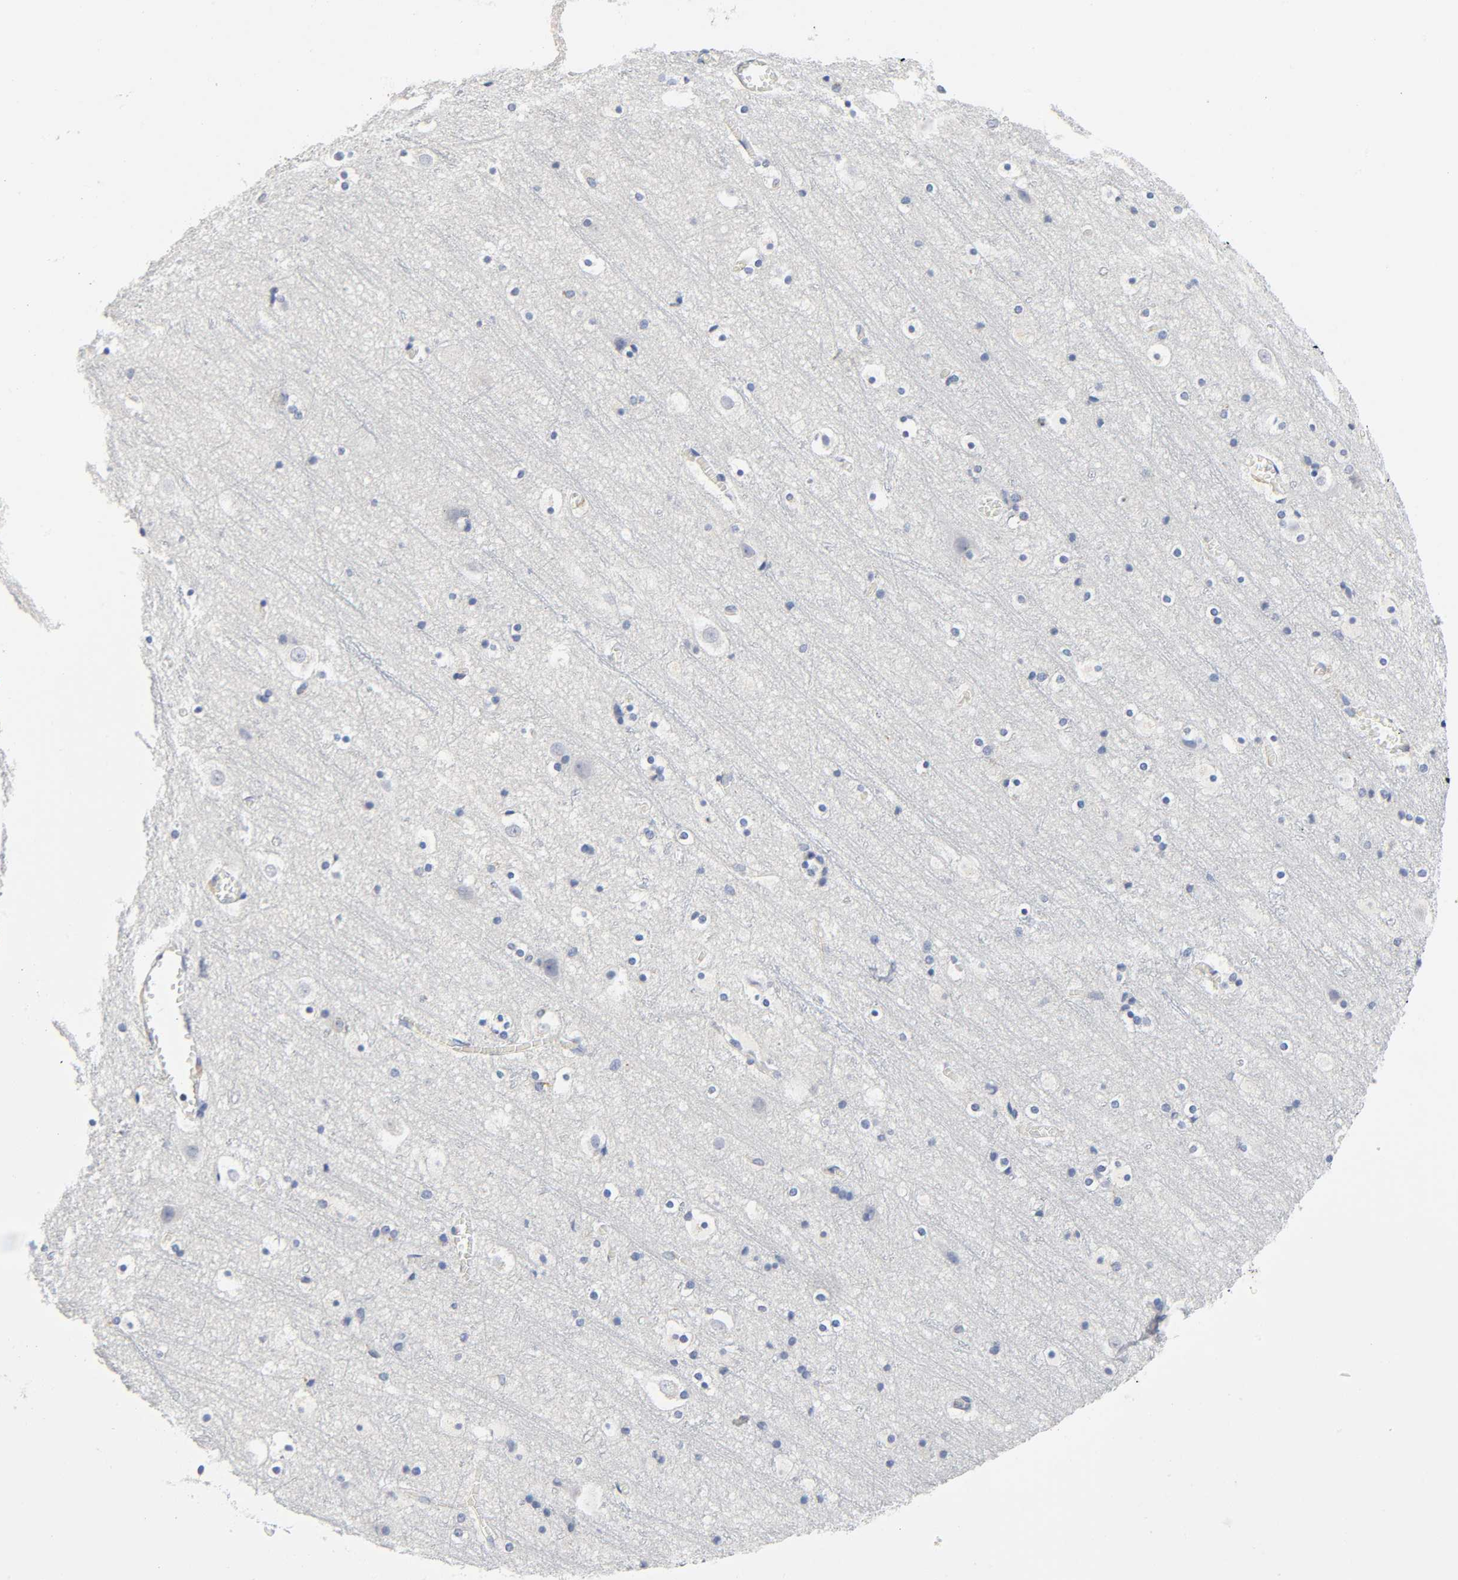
{"staining": {"intensity": "negative", "quantity": "none", "location": "none"}, "tissue": "cerebral cortex", "cell_type": "Endothelial cells", "image_type": "normal", "snomed": [{"axis": "morphology", "description": "Normal tissue, NOS"}, {"axis": "topography", "description": "Cerebral cortex"}], "caption": "Immunohistochemistry histopathology image of unremarkable cerebral cortex: human cerebral cortex stained with DAB demonstrates no significant protein expression in endothelial cells.", "gene": "BAK1", "patient": {"sex": "male", "age": 45}}